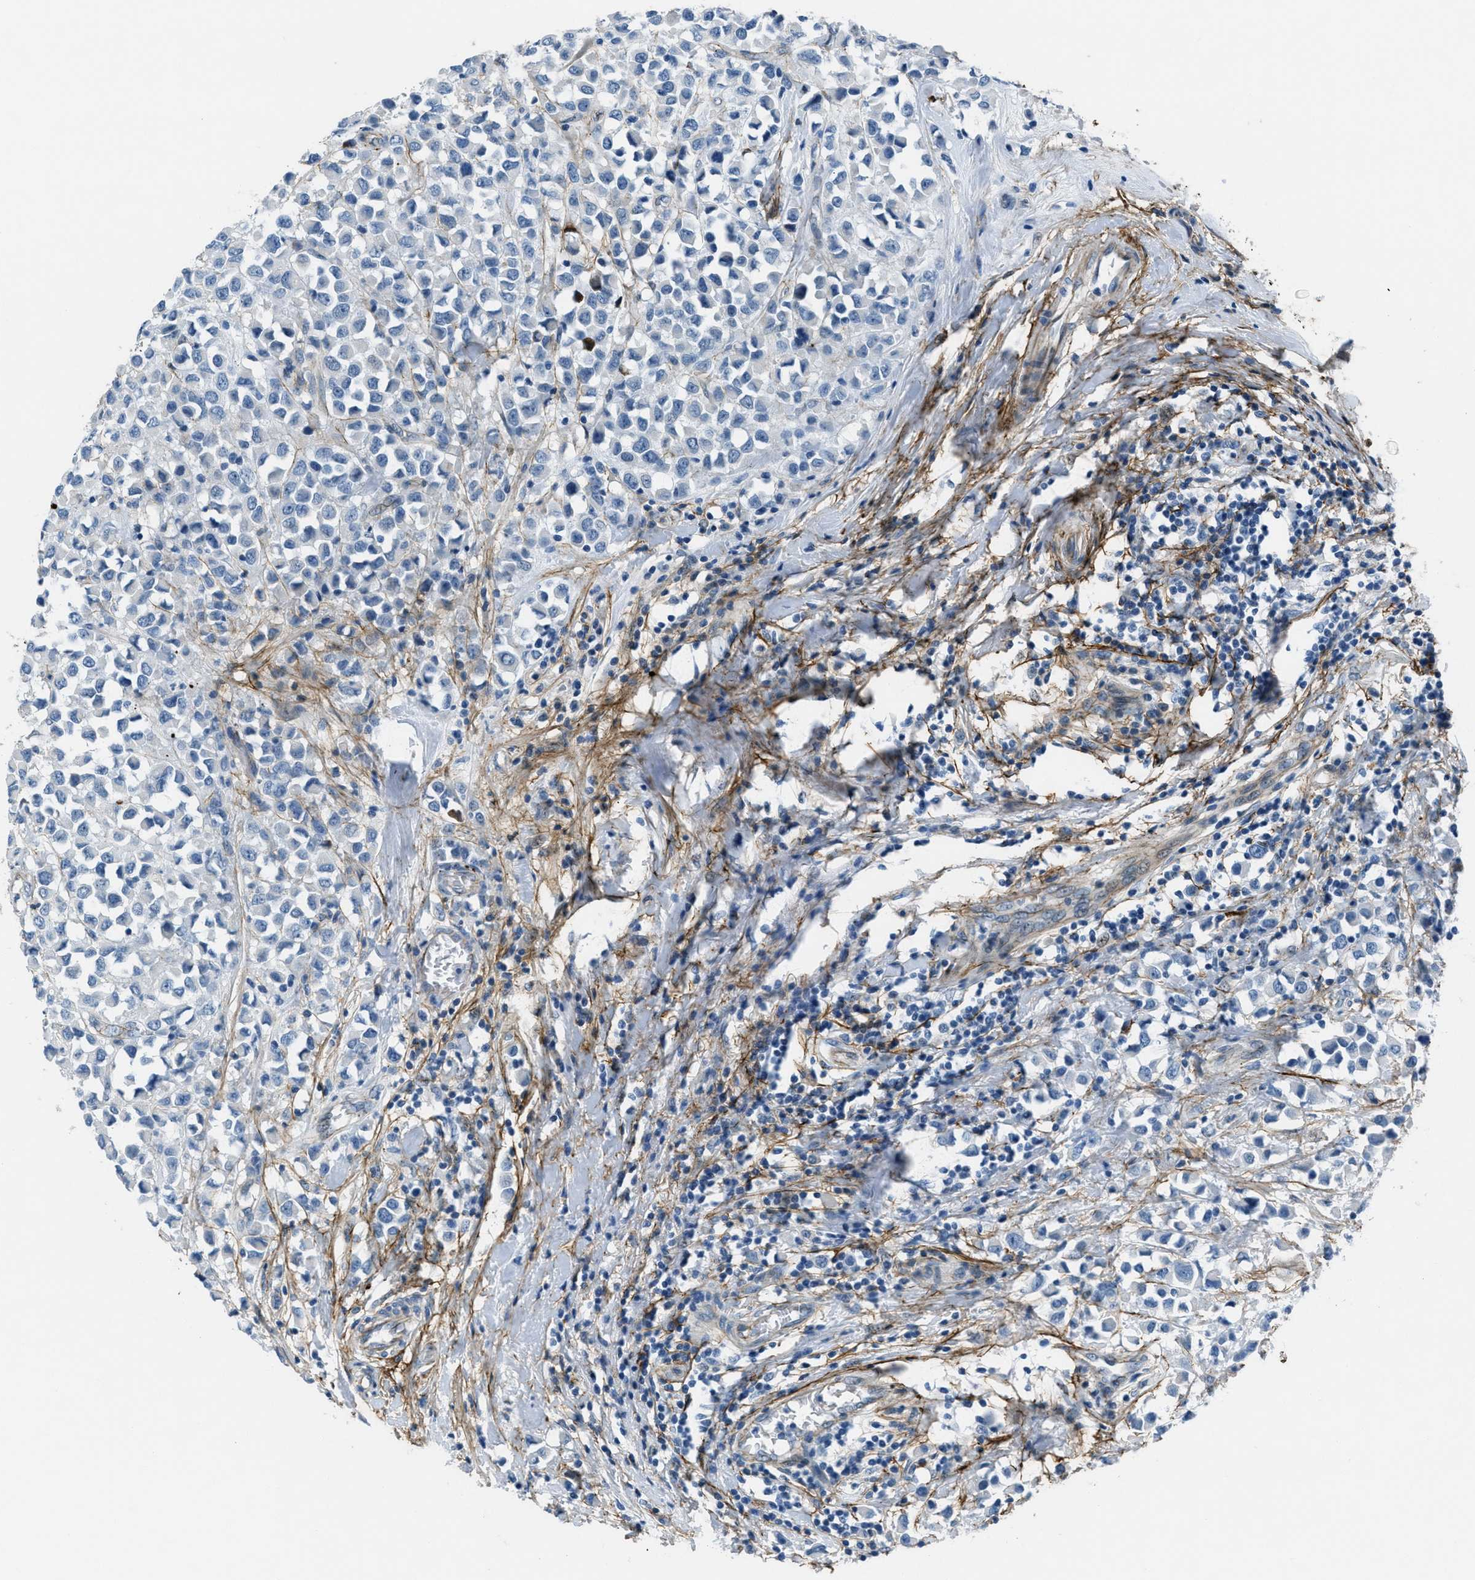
{"staining": {"intensity": "negative", "quantity": "none", "location": "none"}, "tissue": "breast cancer", "cell_type": "Tumor cells", "image_type": "cancer", "snomed": [{"axis": "morphology", "description": "Duct carcinoma"}, {"axis": "topography", "description": "Breast"}], "caption": "Tumor cells show no significant positivity in breast cancer.", "gene": "FBN1", "patient": {"sex": "female", "age": 61}}